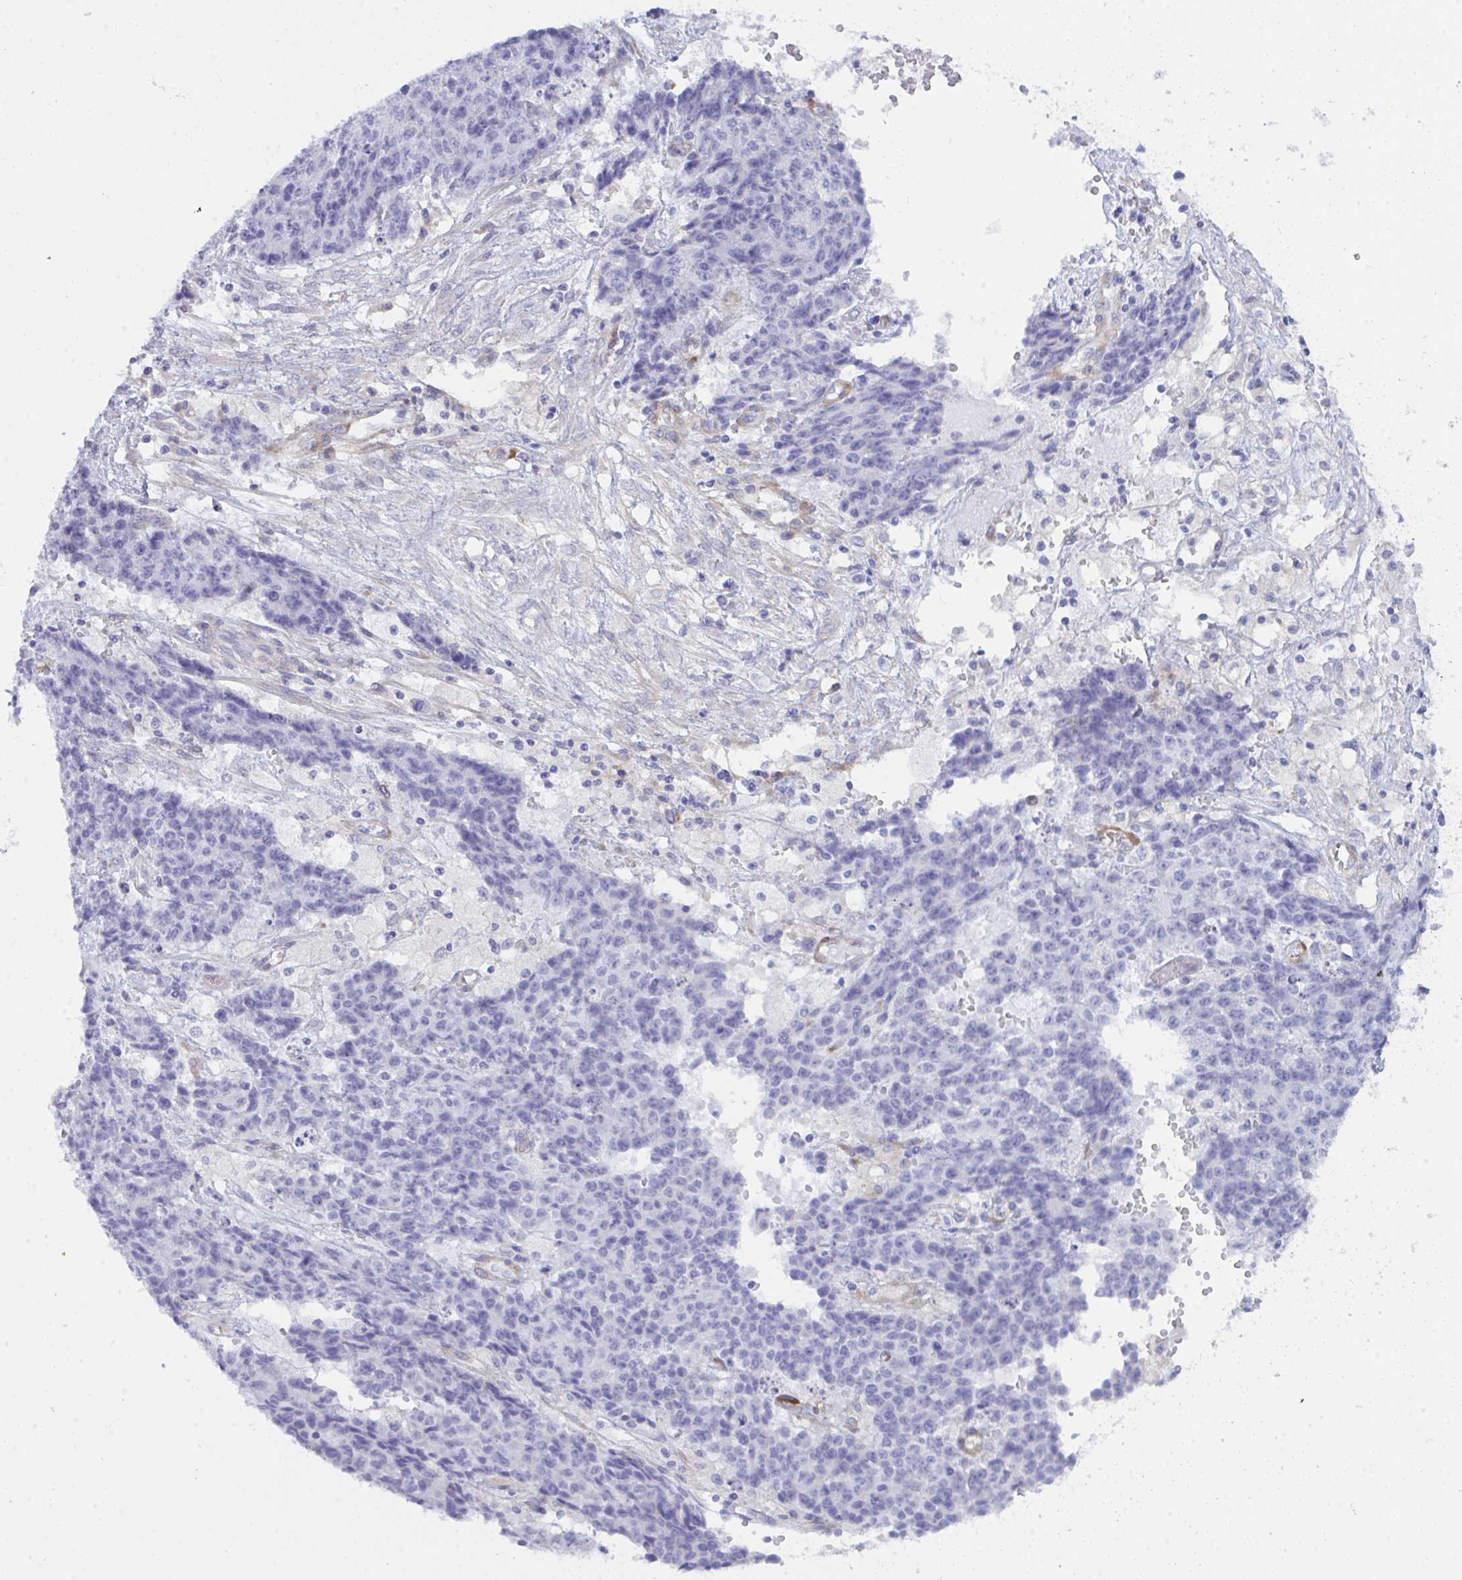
{"staining": {"intensity": "negative", "quantity": "none", "location": "none"}, "tissue": "ovarian cancer", "cell_type": "Tumor cells", "image_type": "cancer", "snomed": [{"axis": "morphology", "description": "Carcinoma, endometroid"}, {"axis": "topography", "description": "Ovary"}], "caption": "Immunohistochemical staining of human endometroid carcinoma (ovarian) demonstrates no significant expression in tumor cells.", "gene": "GAB1", "patient": {"sex": "female", "age": 42}}